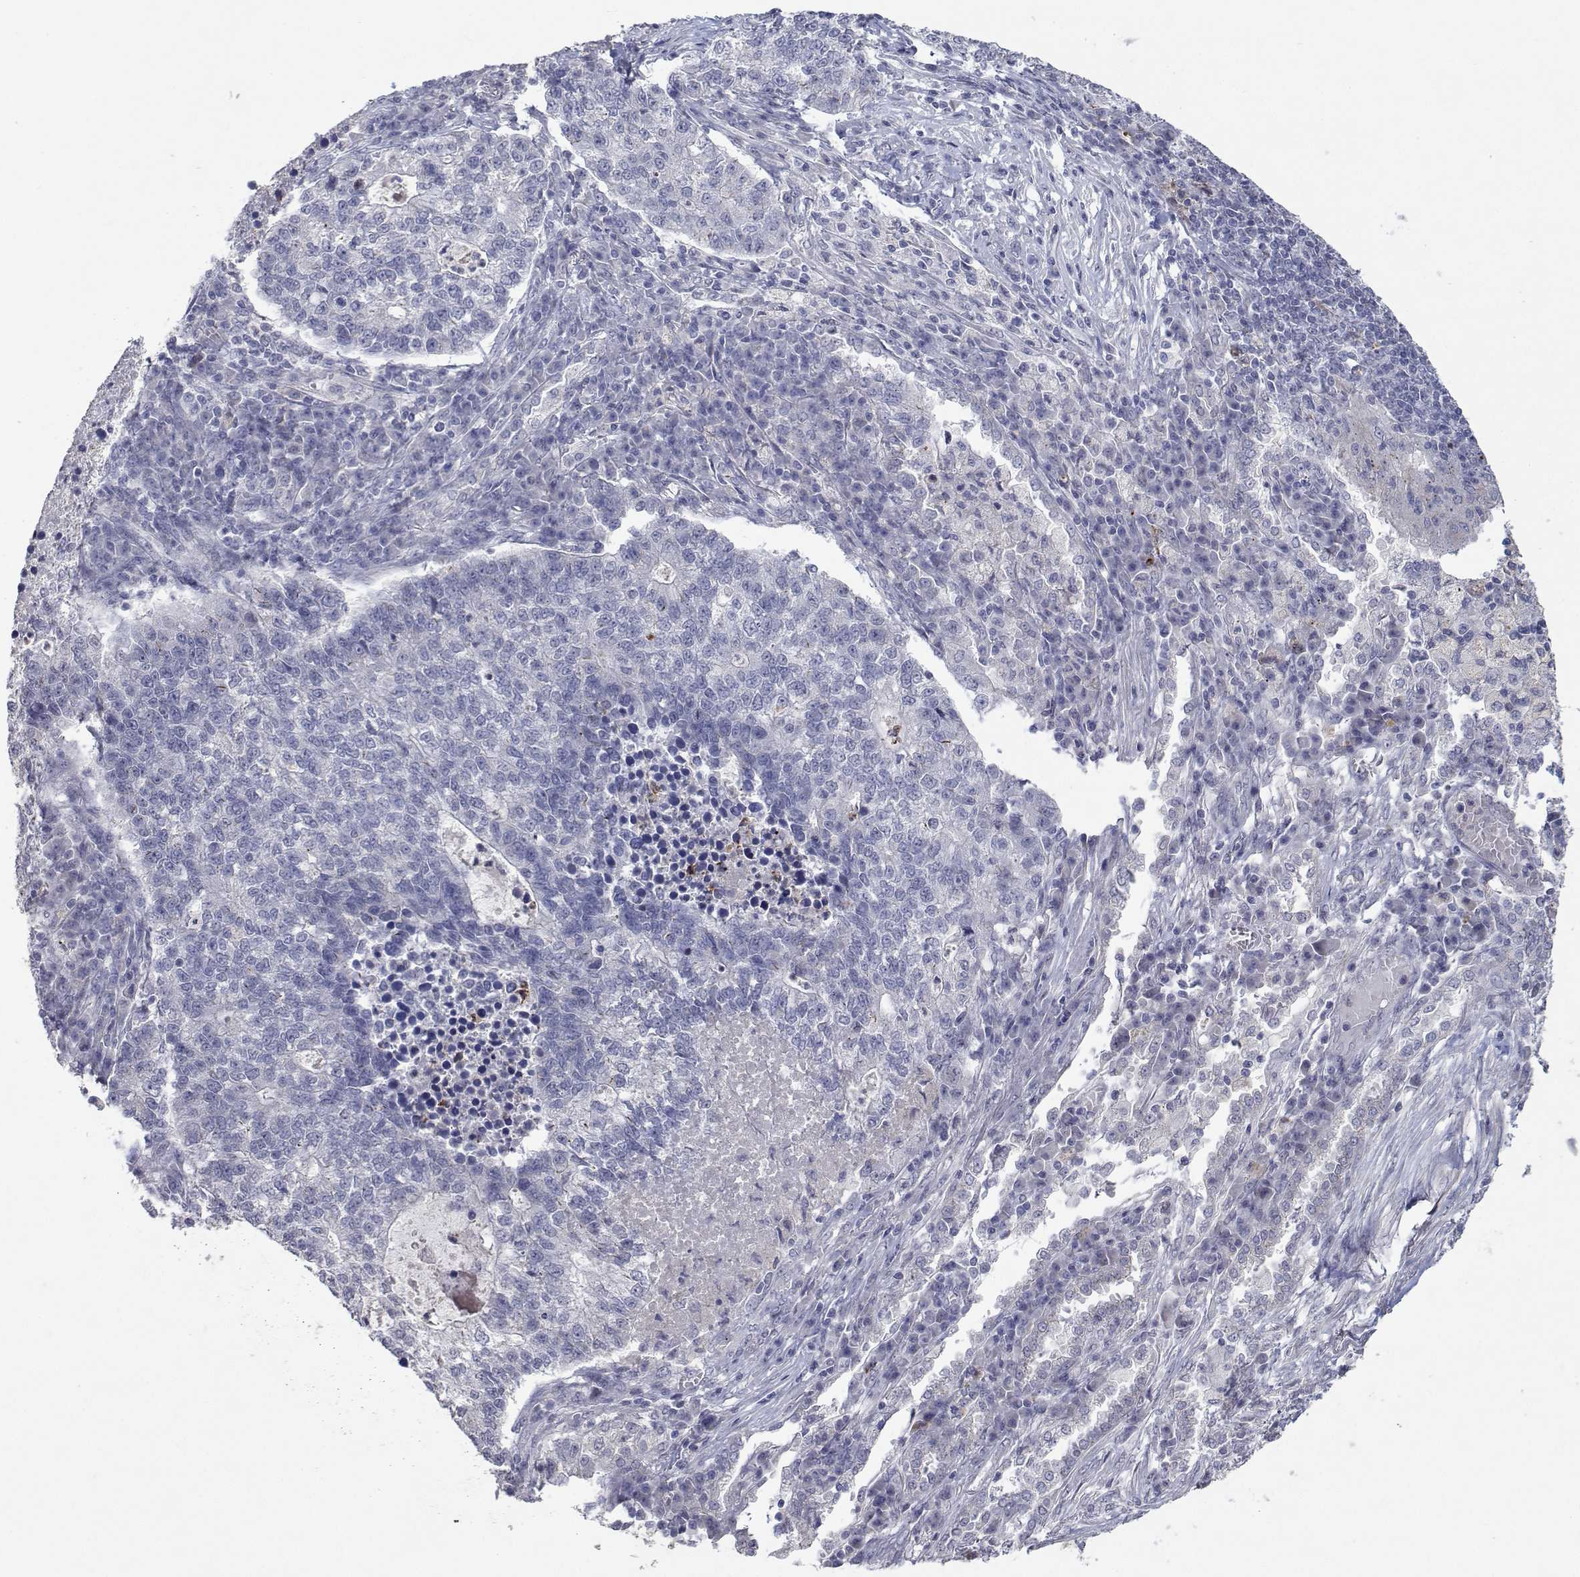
{"staining": {"intensity": "negative", "quantity": "none", "location": "none"}, "tissue": "lung cancer", "cell_type": "Tumor cells", "image_type": "cancer", "snomed": [{"axis": "morphology", "description": "Adenocarcinoma, NOS"}, {"axis": "topography", "description": "Lung"}], "caption": "Immunohistochemical staining of lung adenocarcinoma demonstrates no significant expression in tumor cells.", "gene": "RBPJL", "patient": {"sex": "male", "age": 57}}